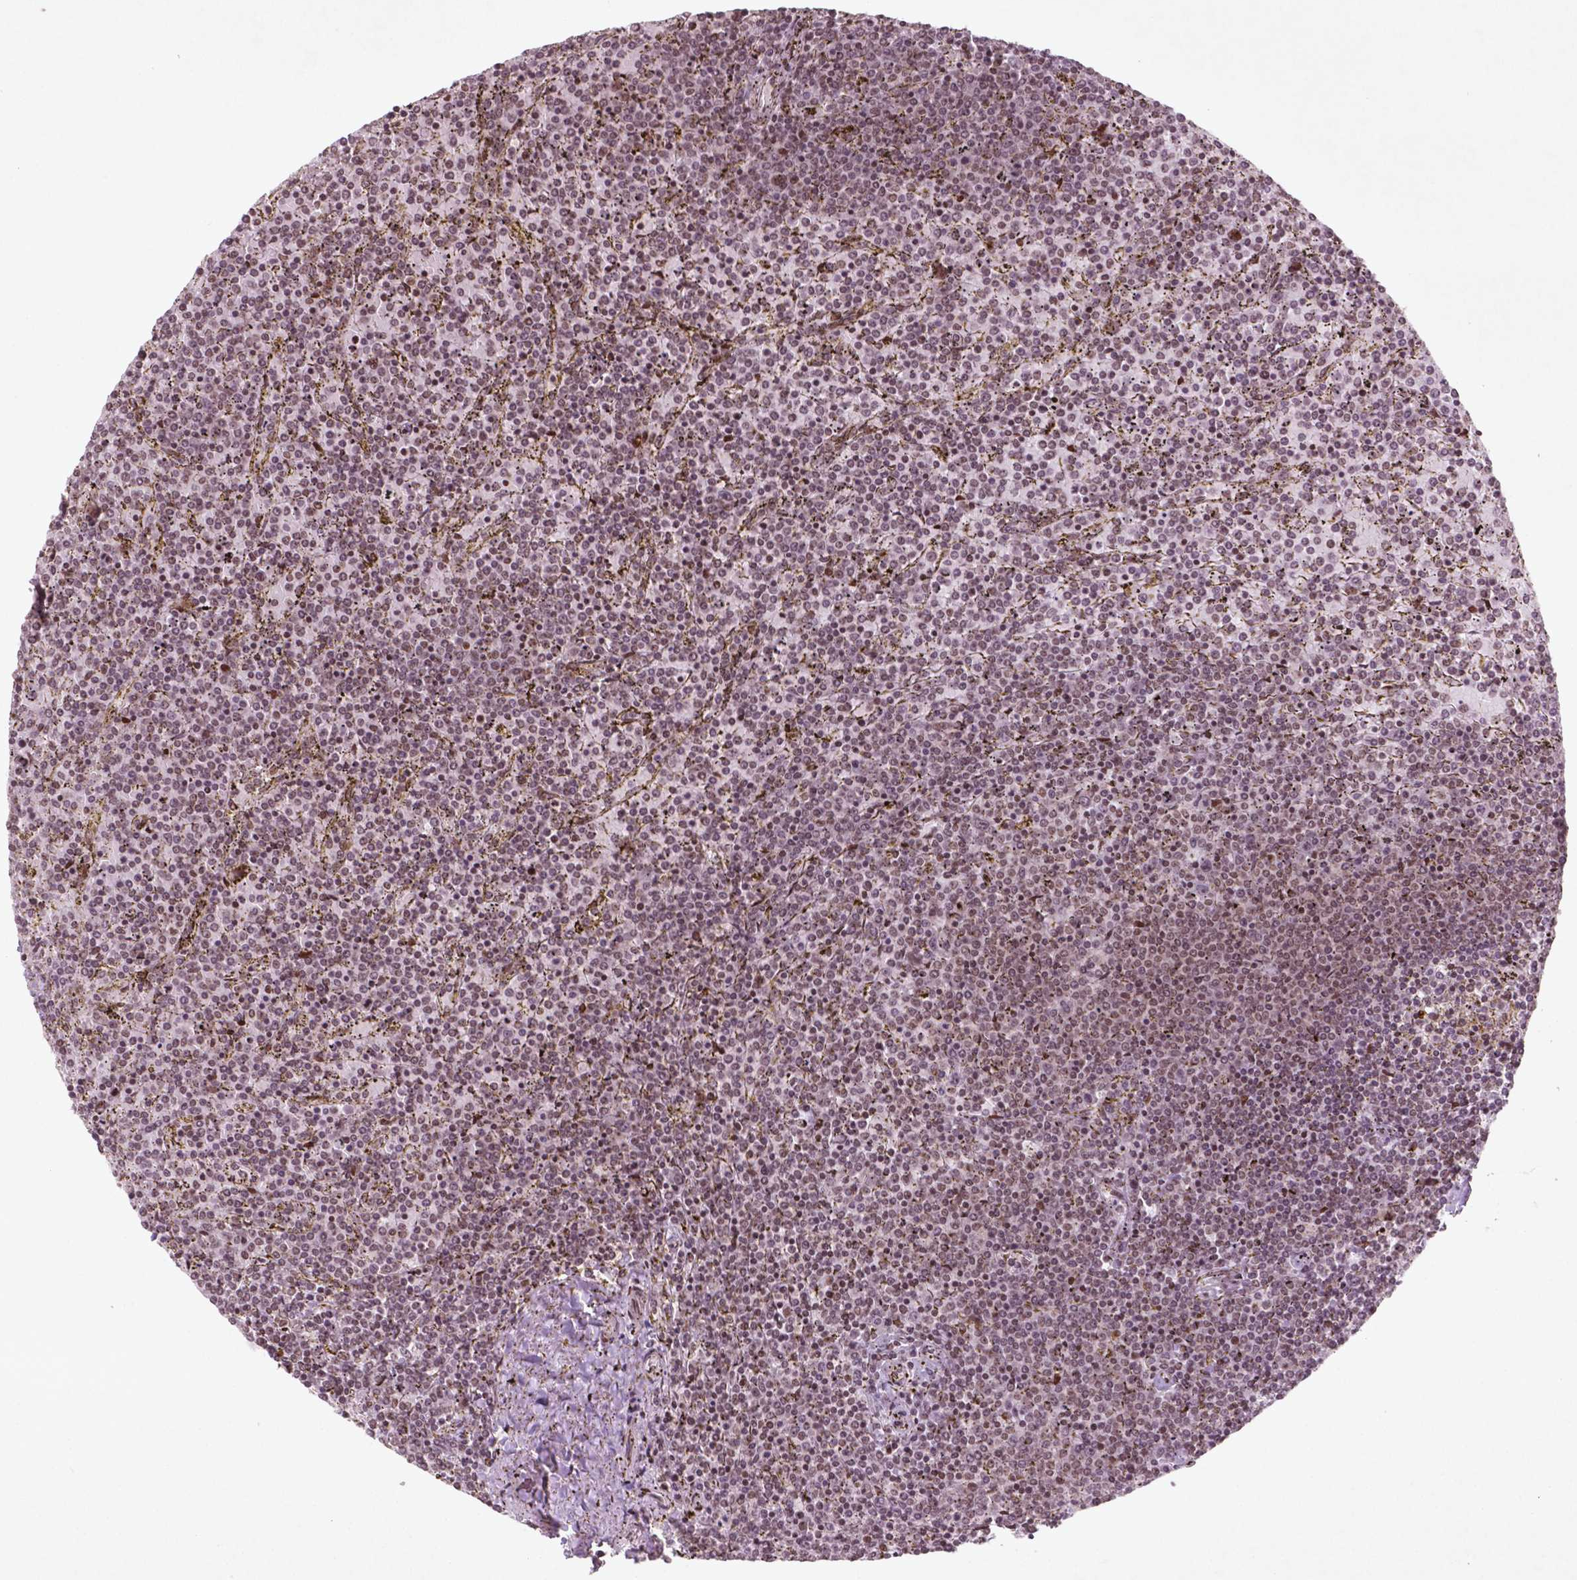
{"staining": {"intensity": "weak", "quantity": ">75%", "location": "nuclear"}, "tissue": "lymphoma", "cell_type": "Tumor cells", "image_type": "cancer", "snomed": [{"axis": "morphology", "description": "Malignant lymphoma, non-Hodgkin's type, Low grade"}, {"axis": "topography", "description": "Spleen"}], "caption": "IHC of human lymphoma reveals low levels of weak nuclear staining in about >75% of tumor cells.", "gene": "HMG20B", "patient": {"sex": "female", "age": 77}}